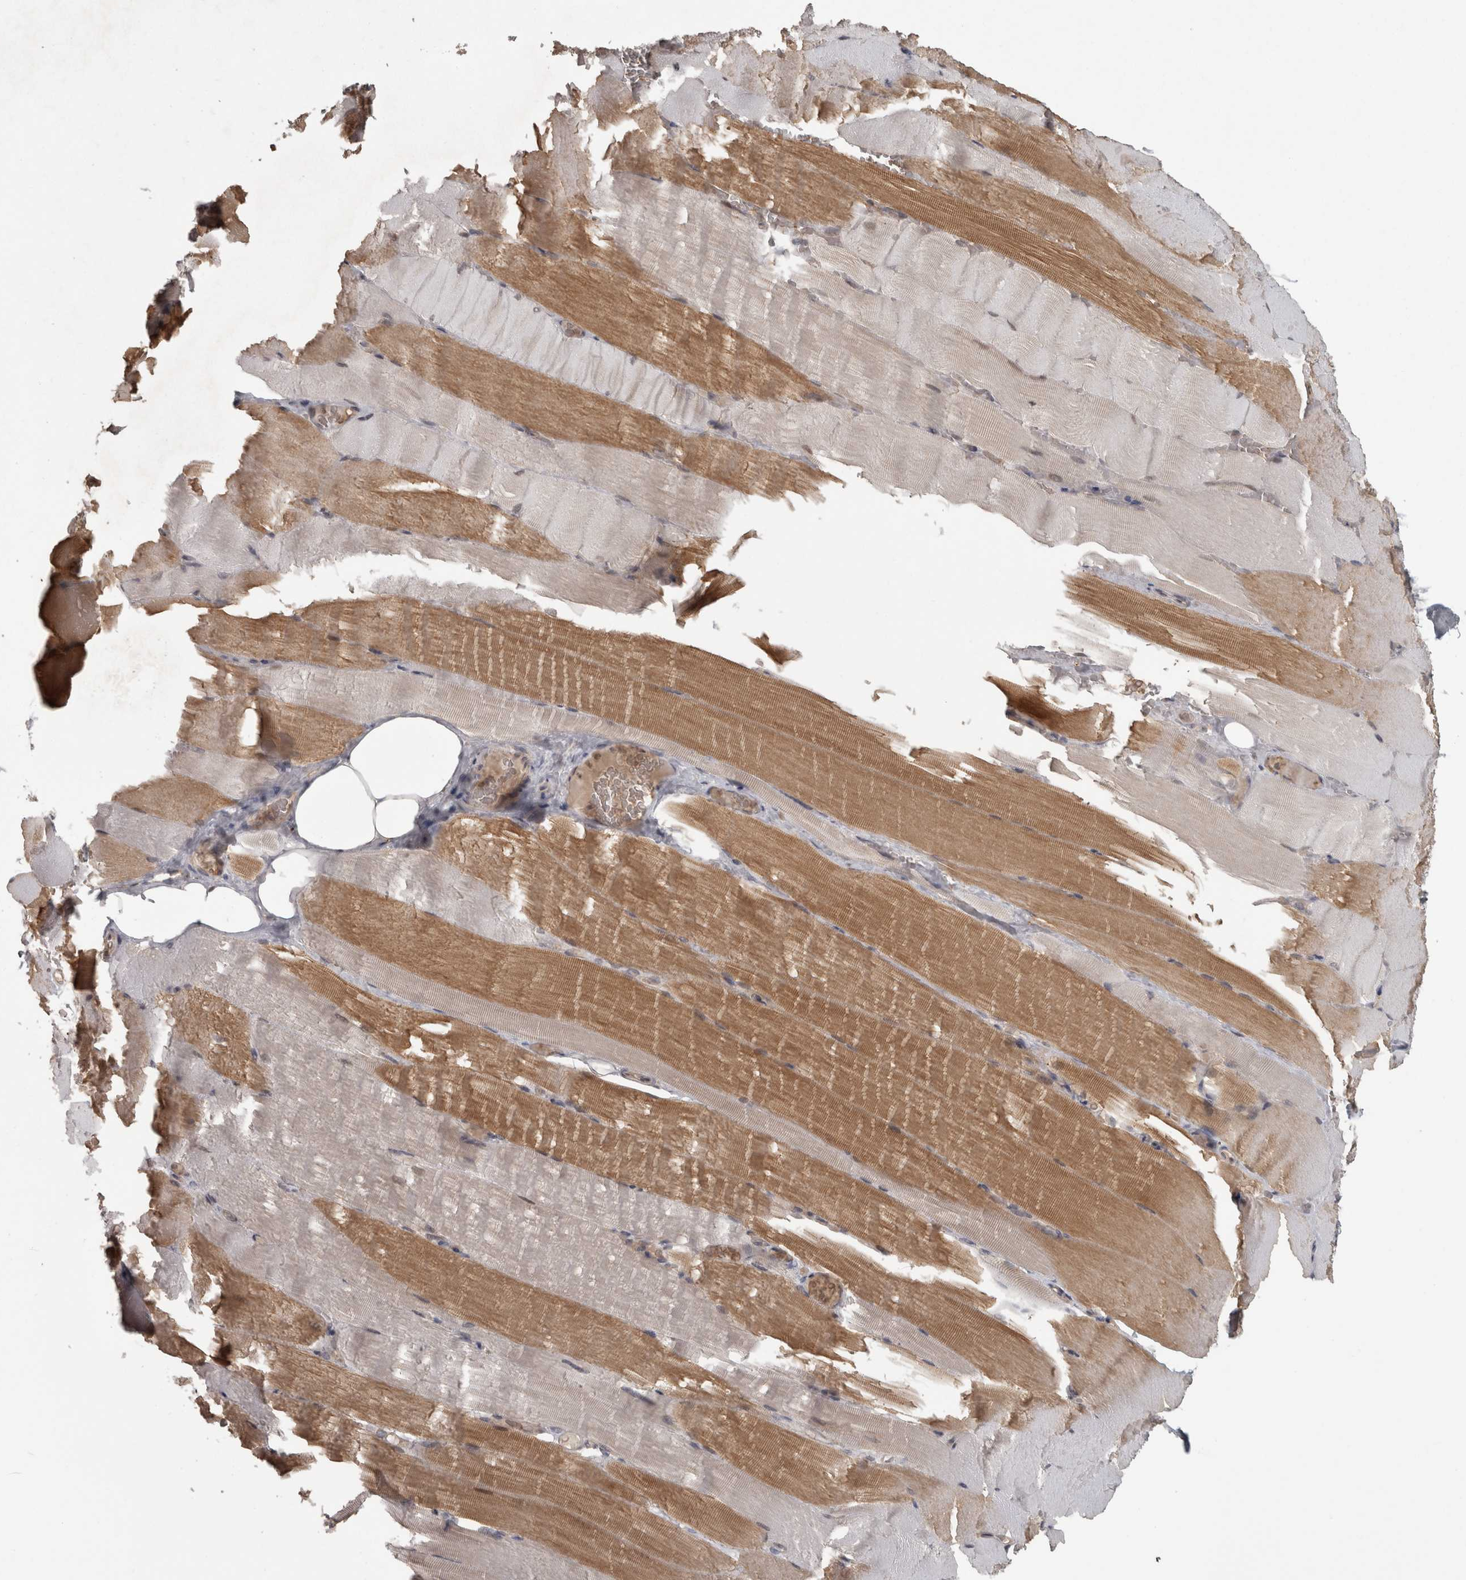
{"staining": {"intensity": "moderate", "quantity": "25%-75%", "location": "cytoplasmic/membranous"}, "tissue": "skeletal muscle", "cell_type": "Myocytes", "image_type": "normal", "snomed": [{"axis": "morphology", "description": "Normal tissue, NOS"}, {"axis": "topography", "description": "Skeletal muscle"}, {"axis": "topography", "description": "Parathyroid gland"}], "caption": "This is a histology image of immunohistochemistry (IHC) staining of unremarkable skeletal muscle, which shows moderate staining in the cytoplasmic/membranous of myocytes.", "gene": "MICU3", "patient": {"sex": "female", "age": 37}}